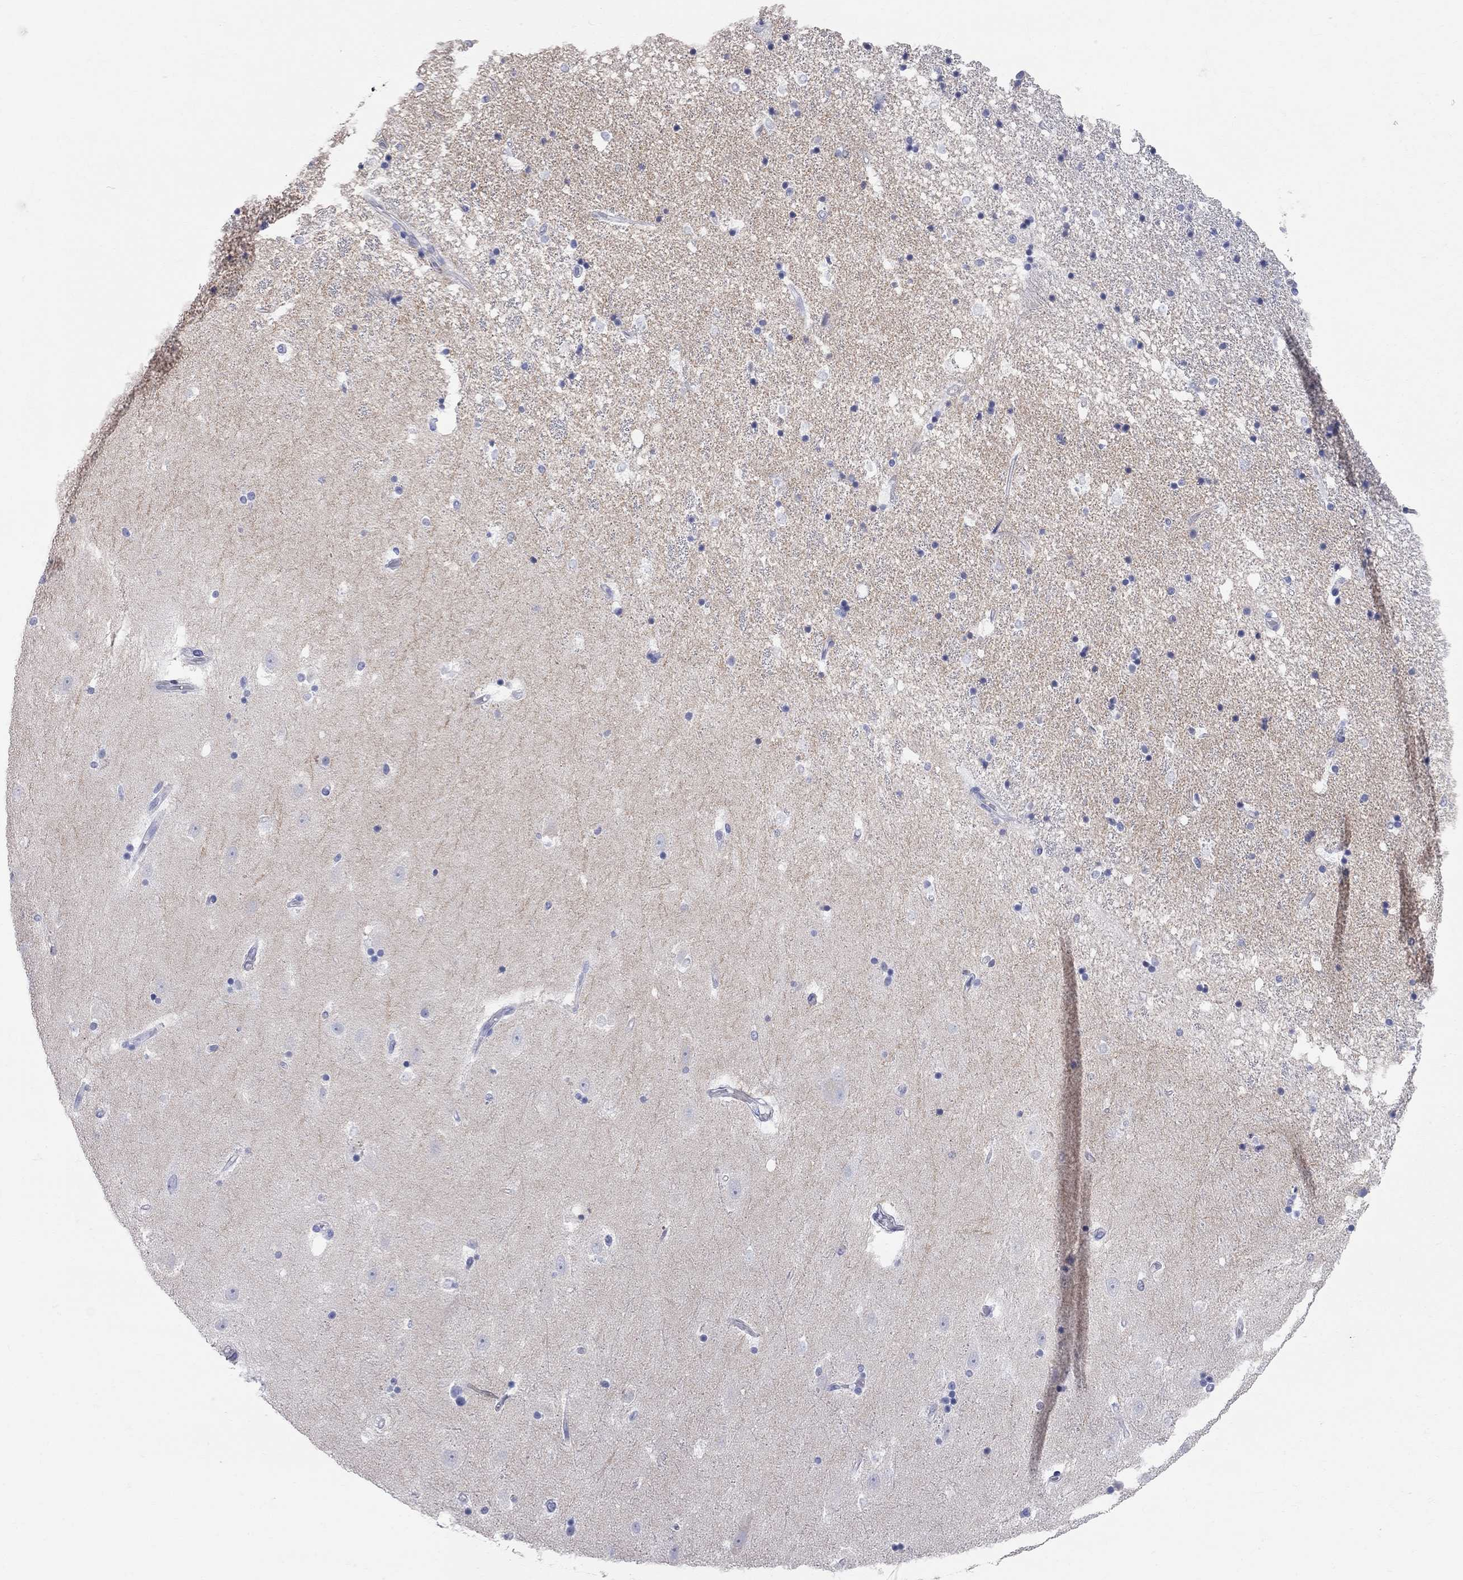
{"staining": {"intensity": "negative", "quantity": "none", "location": "none"}, "tissue": "hippocampus", "cell_type": "Glial cells", "image_type": "normal", "snomed": [{"axis": "morphology", "description": "Normal tissue, NOS"}, {"axis": "topography", "description": "Hippocampus"}], "caption": "Immunohistochemistry histopathology image of unremarkable hippocampus: human hippocampus stained with DAB demonstrates no significant protein staining in glial cells.", "gene": "AOX1", "patient": {"sex": "male", "age": 49}}